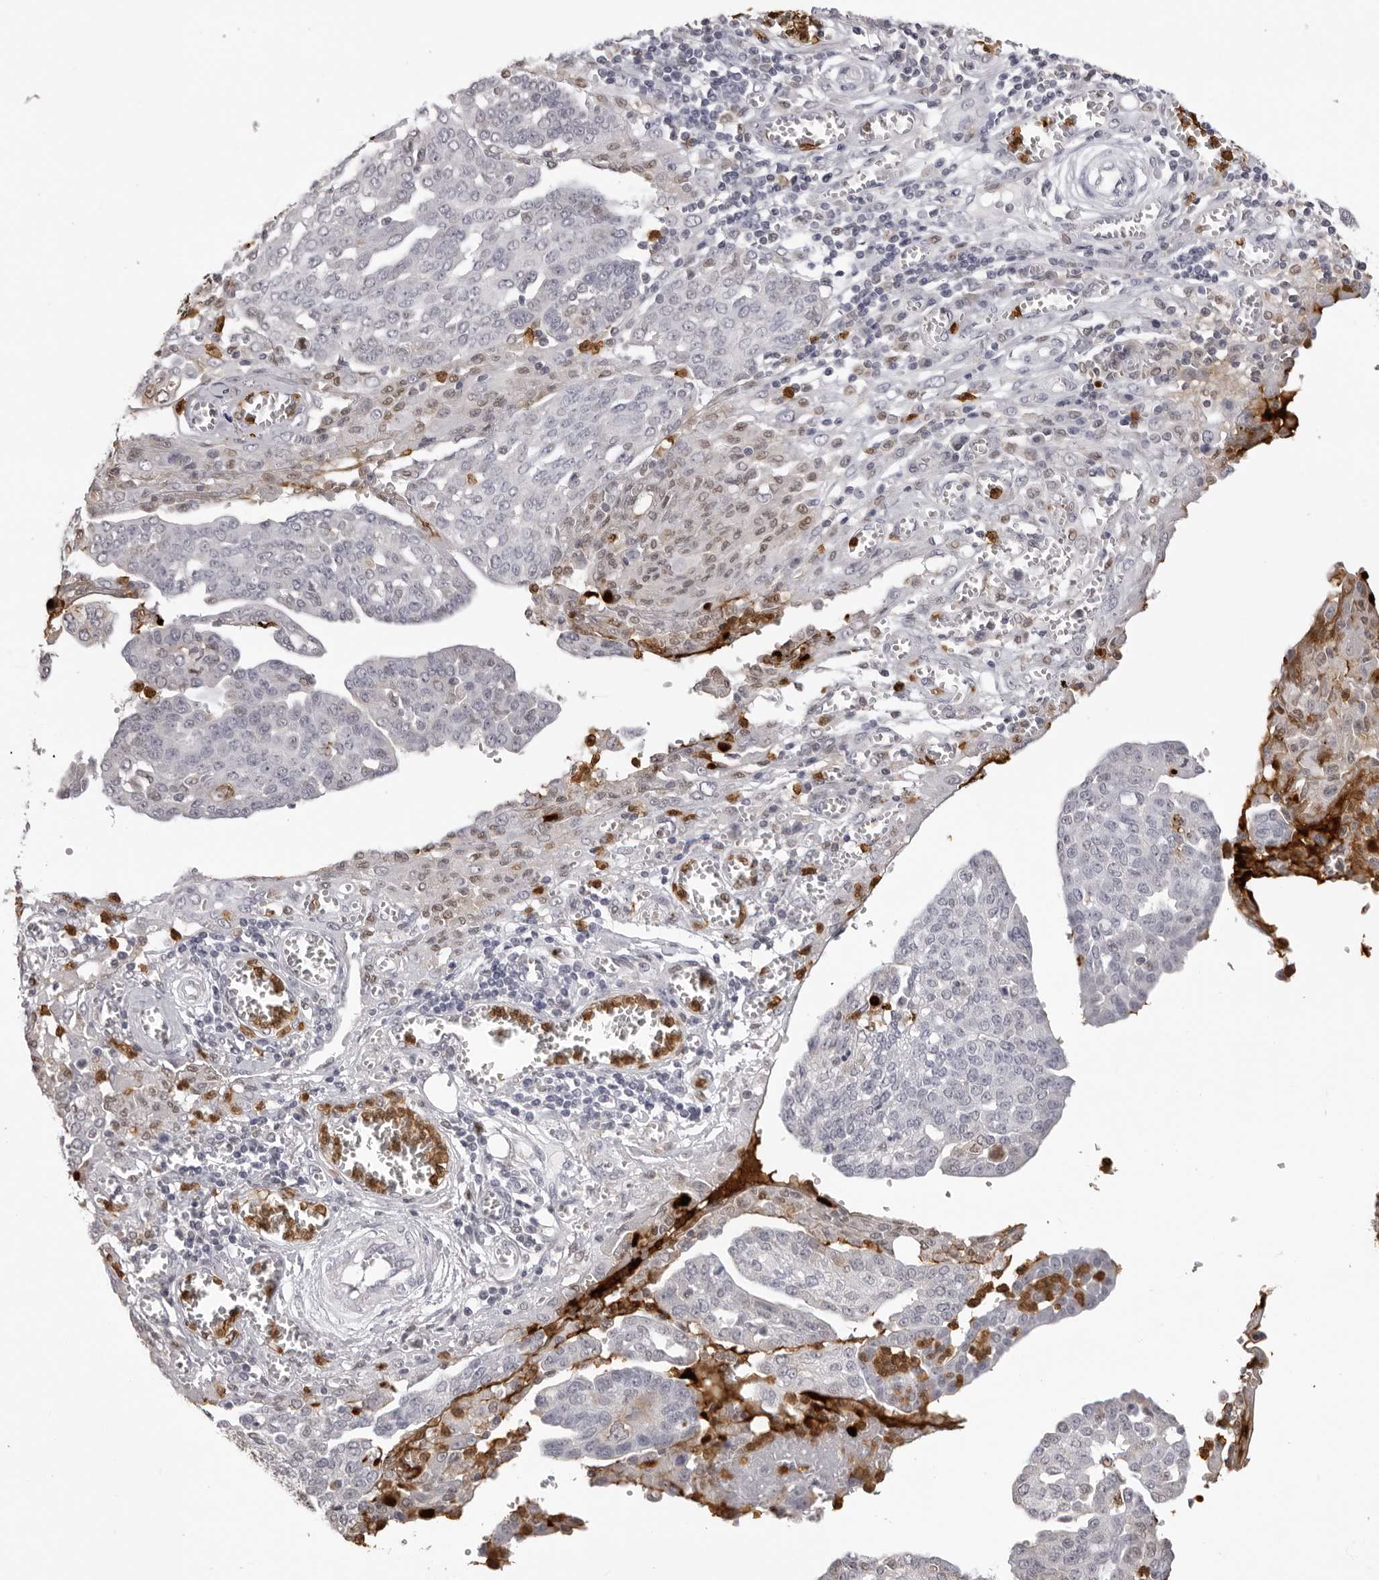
{"staining": {"intensity": "negative", "quantity": "none", "location": "none"}, "tissue": "ovarian cancer", "cell_type": "Tumor cells", "image_type": "cancer", "snomed": [{"axis": "morphology", "description": "Cystadenocarcinoma, serous, NOS"}, {"axis": "topography", "description": "Soft tissue"}, {"axis": "topography", "description": "Ovary"}], "caption": "This is an immunohistochemistry histopathology image of ovarian cancer. There is no positivity in tumor cells.", "gene": "IL31", "patient": {"sex": "female", "age": 57}}